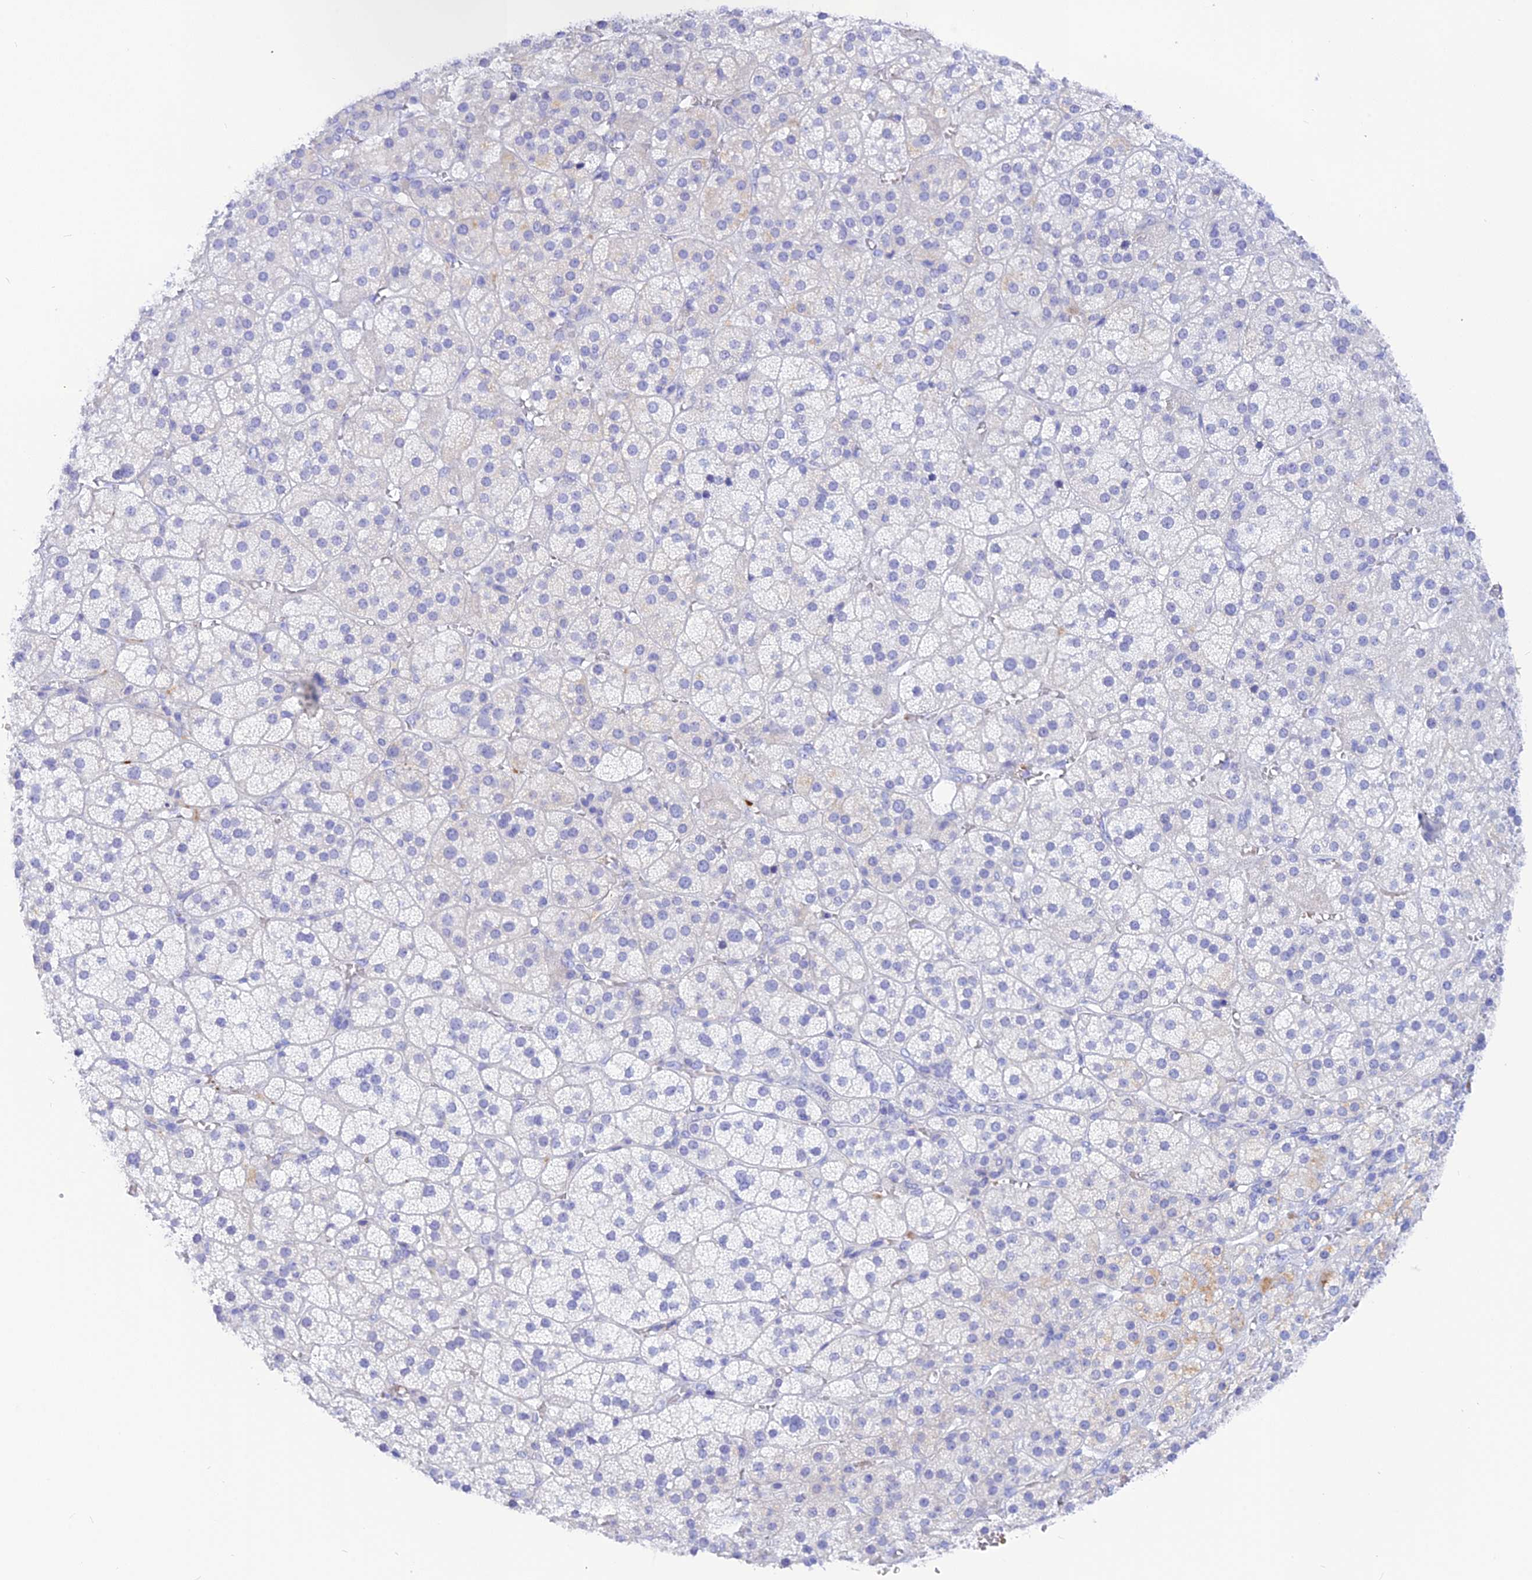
{"staining": {"intensity": "negative", "quantity": "none", "location": "none"}, "tissue": "adrenal gland", "cell_type": "Glandular cells", "image_type": "normal", "snomed": [{"axis": "morphology", "description": "Normal tissue, NOS"}, {"axis": "topography", "description": "Adrenal gland"}], "caption": "Immunohistochemistry (IHC) micrograph of benign adrenal gland stained for a protein (brown), which reveals no staining in glandular cells.", "gene": "GLYATL1B", "patient": {"sex": "female", "age": 70}}